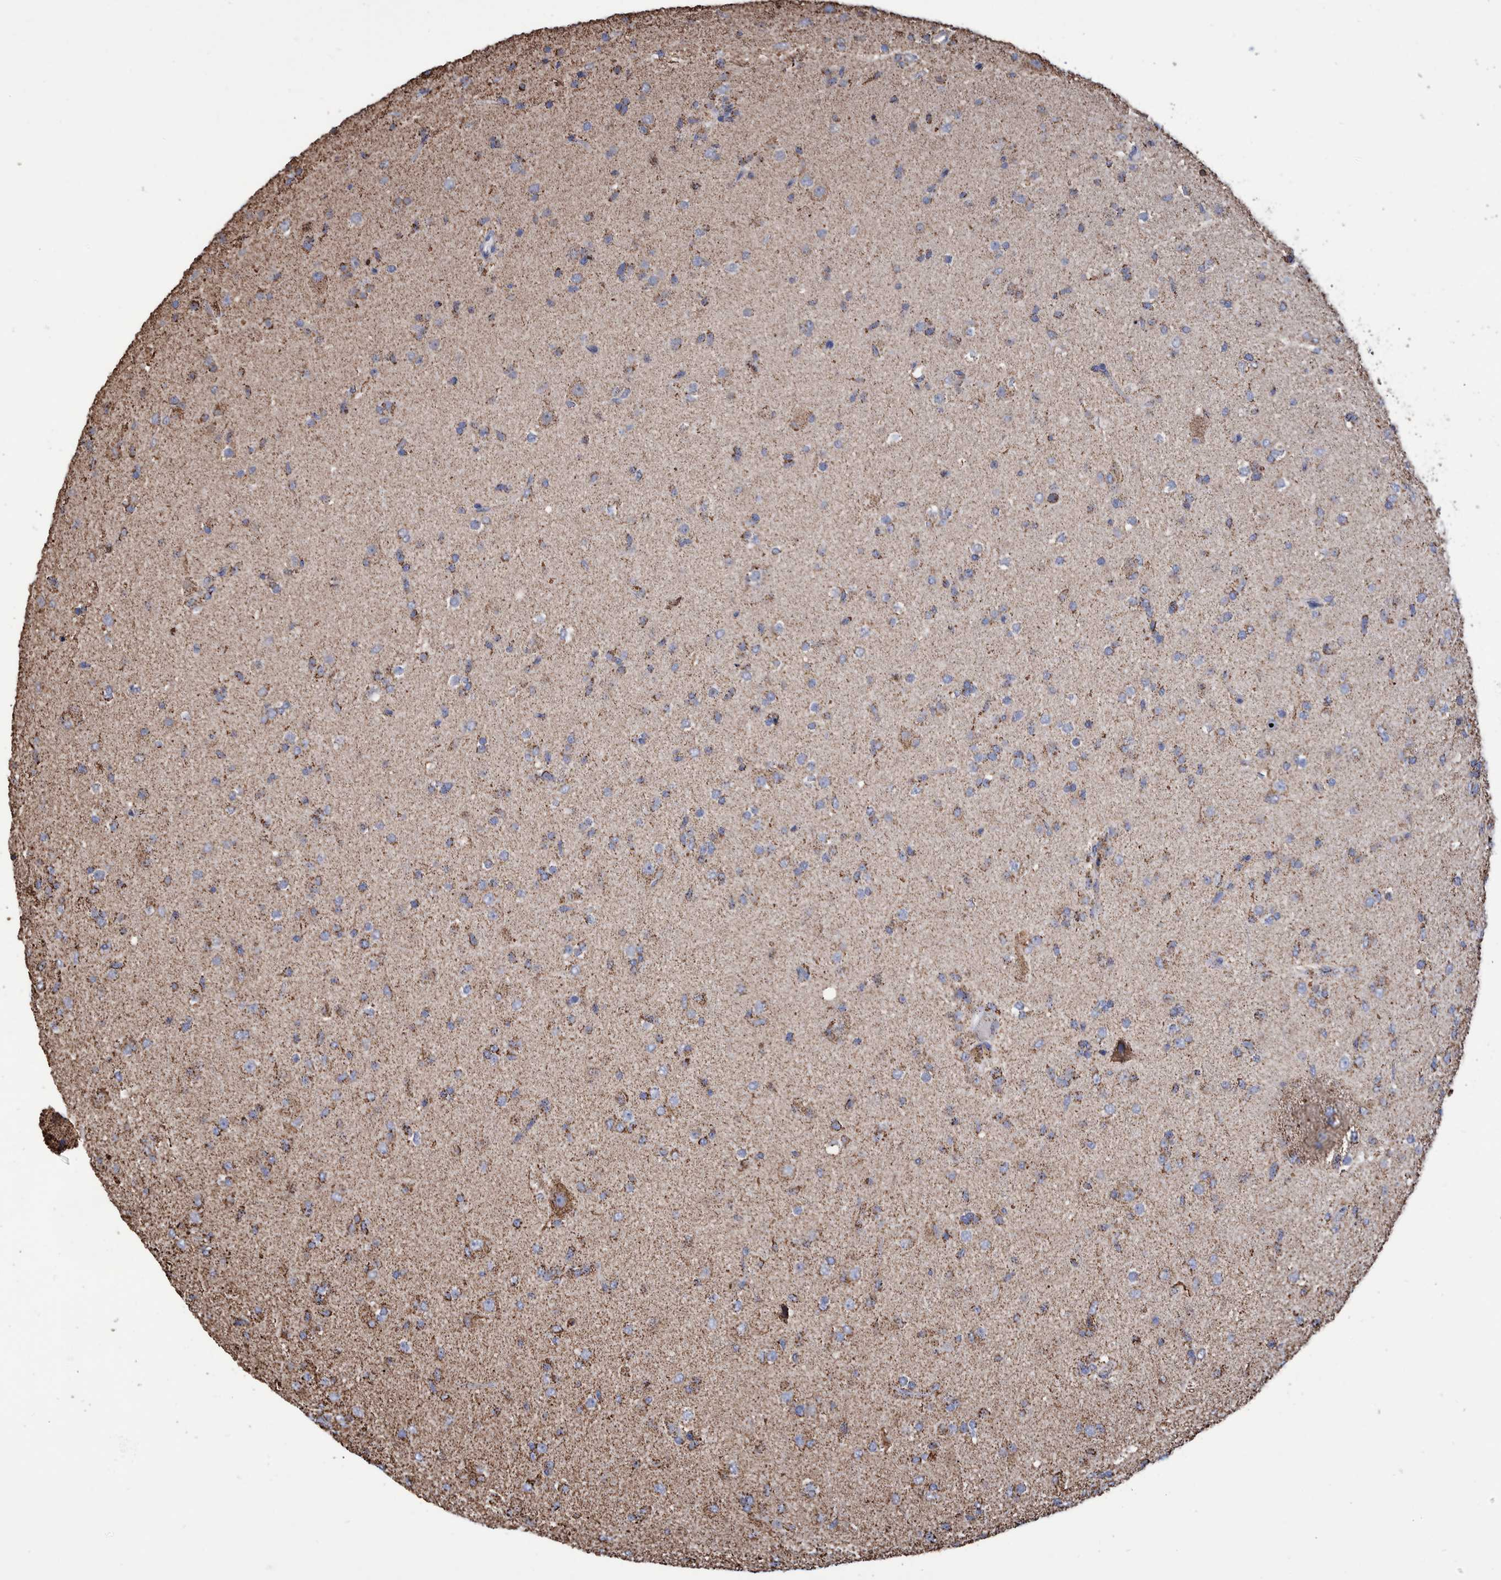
{"staining": {"intensity": "moderate", "quantity": "25%-75%", "location": "cytoplasmic/membranous"}, "tissue": "glioma", "cell_type": "Tumor cells", "image_type": "cancer", "snomed": [{"axis": "morphology", "description": "Glioma, malignant, Low grade"}, {"axis": "topography", "description": "Brain"}], "caption": "Moderate cytoplasmic/membranous protein staining is appreciated in approximately 25%-75% of tumor cells in malignant glioma (low-grade). The protein is stained brown, and the nuclei are stained in blue (DAB (3,3'-diaminobenzidine) IHC with brightfield microscopy, high magnification).", "gene": "VPS26C", "patient": {"sex": "male", "age": 65}}